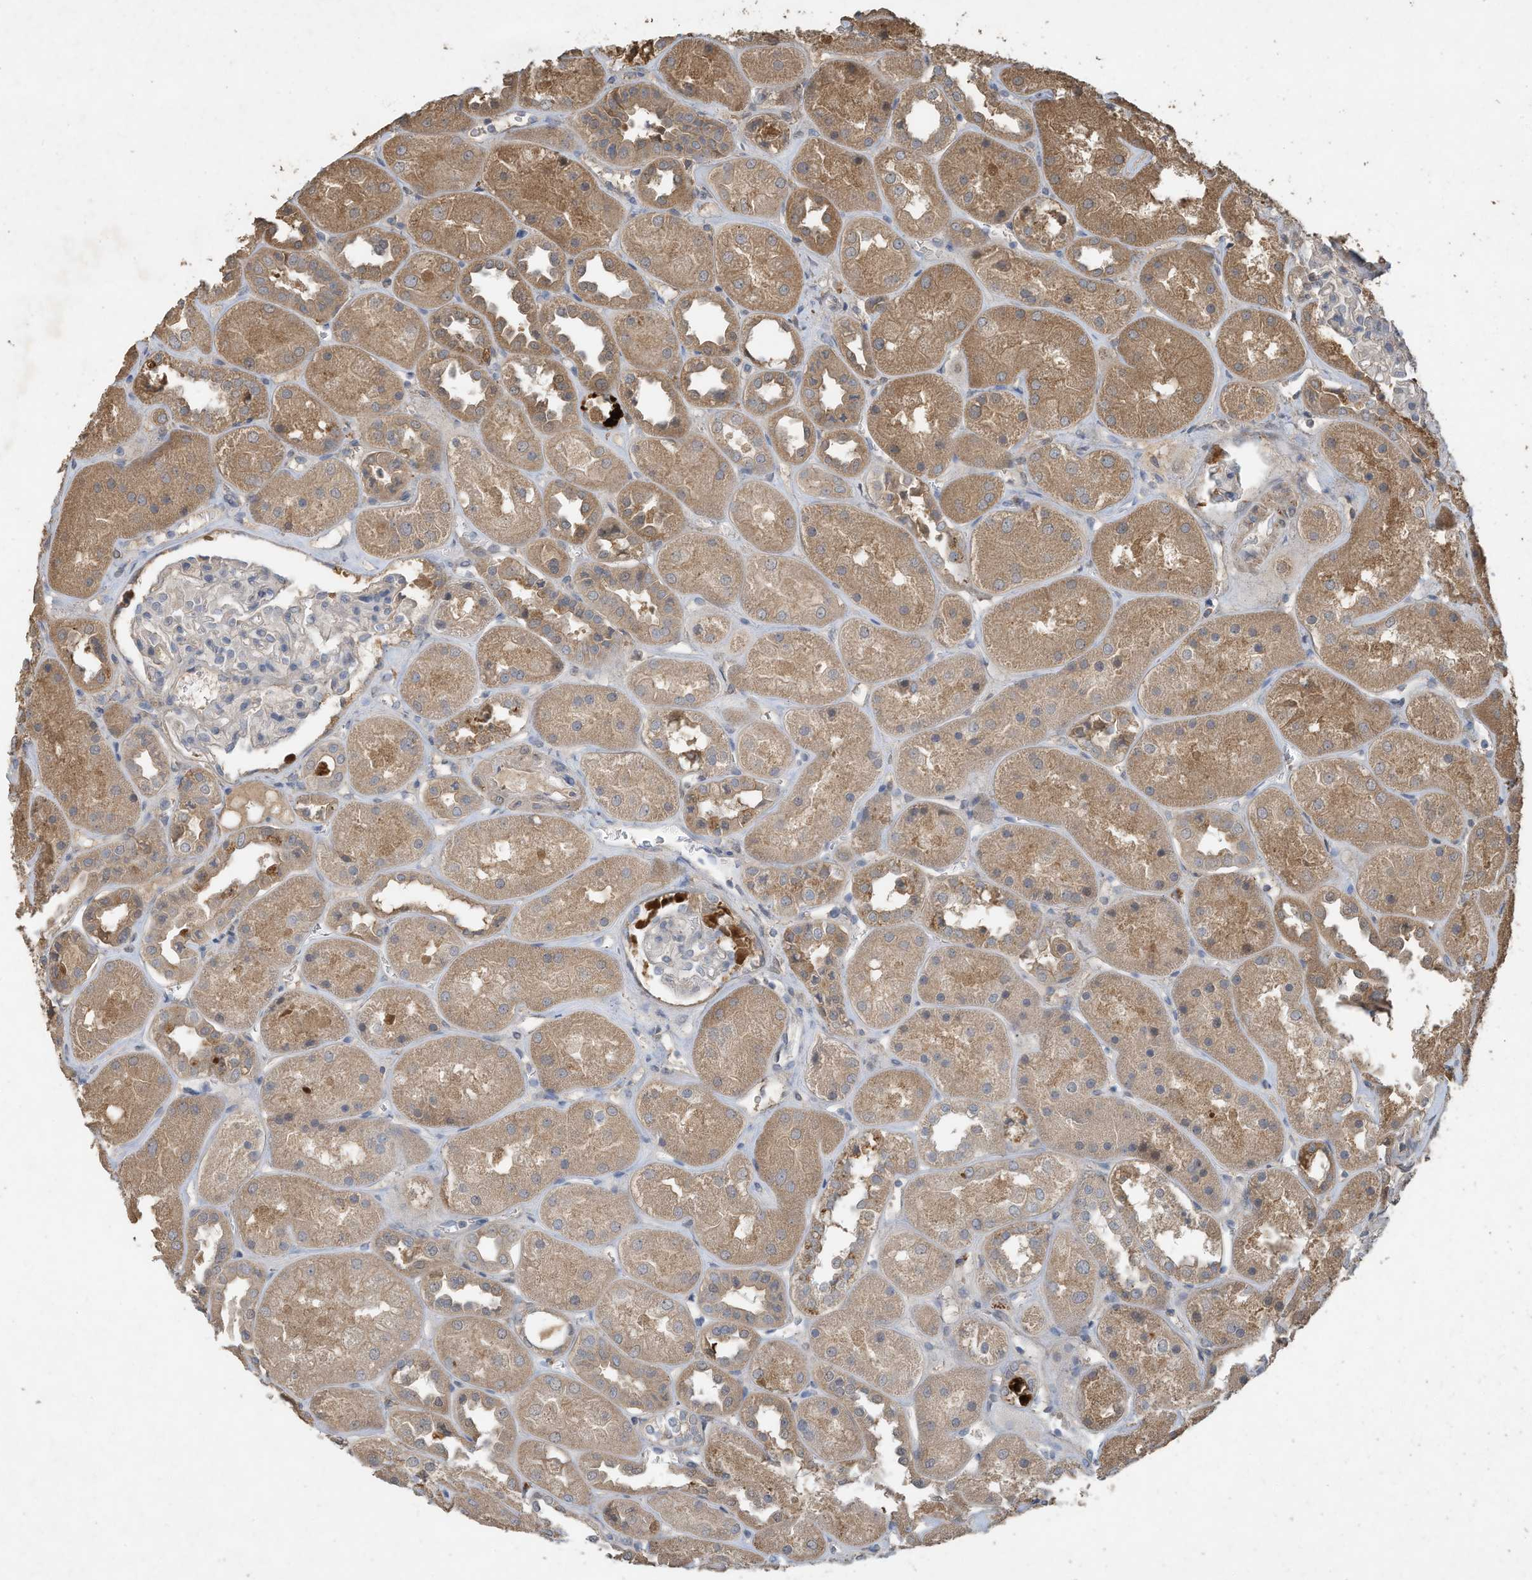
{"staining": {"intensity": "negative", "quantity": "none", "location": "none"}, "tissue": "kidney", "cell_type": "Cells in glomeruli", "image_type": "normal", "snomed": [{"axis": "morphology", "description": "Normal tissue, NOS"}, {"axis": "topography", "description": "Kidney"}], "caption": "The histopathology image exhibits no staining of cells in glomeruli in unremarkable kidney. (IHC, brightfield microscopy, high magnification).", "gene": "CAPN13", "patient": {"sex": "male", "age": 70}}